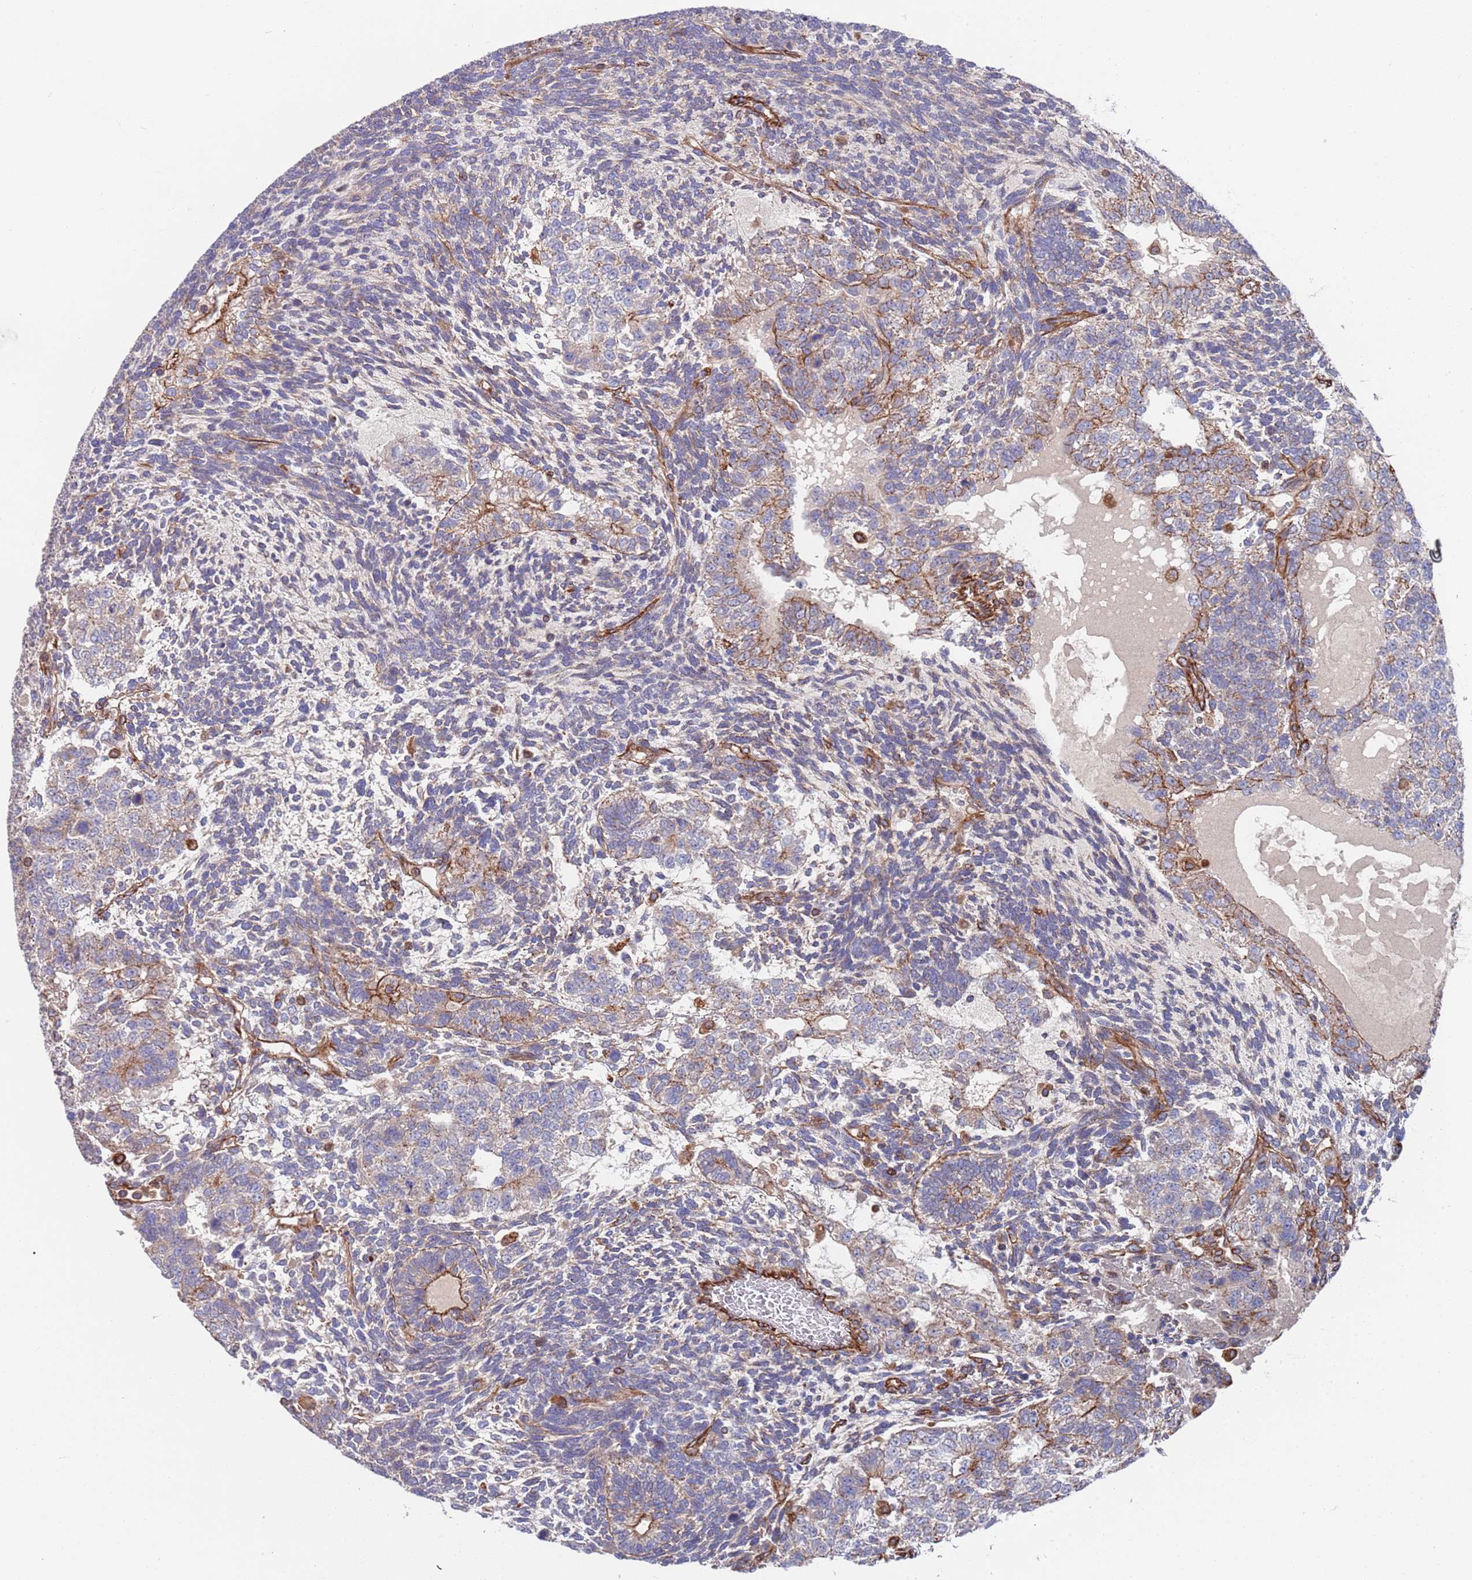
{"staining": {"intensity": "moderate", "quantity": "25%-75%", "location": "cytoplasmic/membranous"}, "tissue": "testis cancer", "cell_type": "Tumor cells", "image_type": "cancer", "snomed": [{"axis": "morphology", "description": "Carcinoma, Embryonal, NOS"}, {"axis": "topography", "description": "Testis"}], "caption": "Testis cancer was stained to show a protein in brown. There is medium levels of moderate cytoplasmic/membranous expression in about 25%-75% of tumor cells.", "gene": "JAKMIP2", "patient": {"sex": "male", "age": 23}}